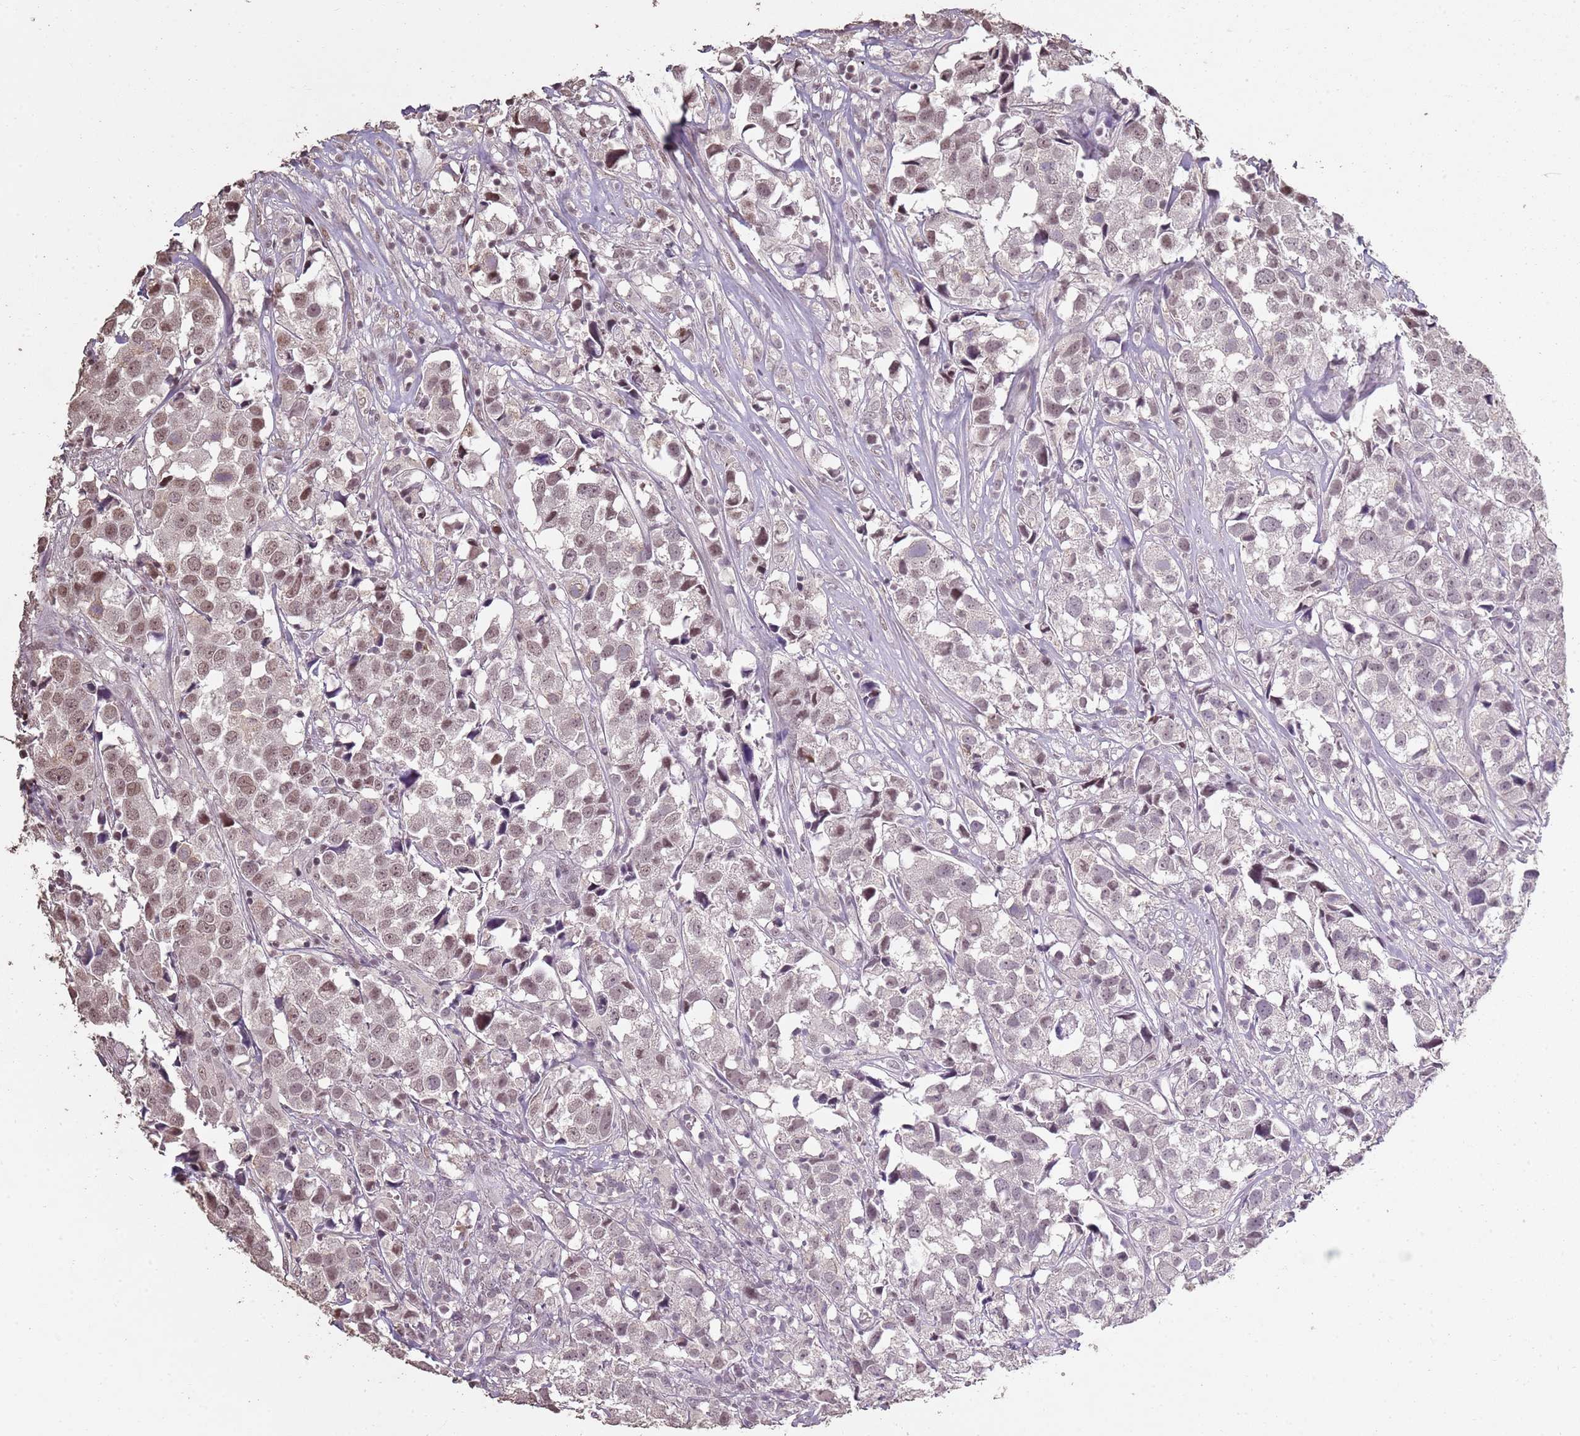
{"staining": {"intensity": "weak", "quantity": "25%-75%", "location": "nuclear"}, "tissue": "urothelial cancer", "cell_type": "Tumor cells", "image_type": "cancer", "snomed": [{"axis": "morphology", "description": "Urothelial carcinoma, High grade"}, {"axis": "topography", "description": "Urinary bladder"}], "caption": "Immunohistochemical staining of high-grade urothelial carcinoma shows weak nuclear protein staining in about 25%-75% of tumor cells. The staining was performed using DAB (3,3'-diaminobenzidine), with brown indicating positive protein expression. Nuclei are stained blue with hematoxylin.", "gene": "ARL14EP", "patient": {"sex": "female", "age": 75}}